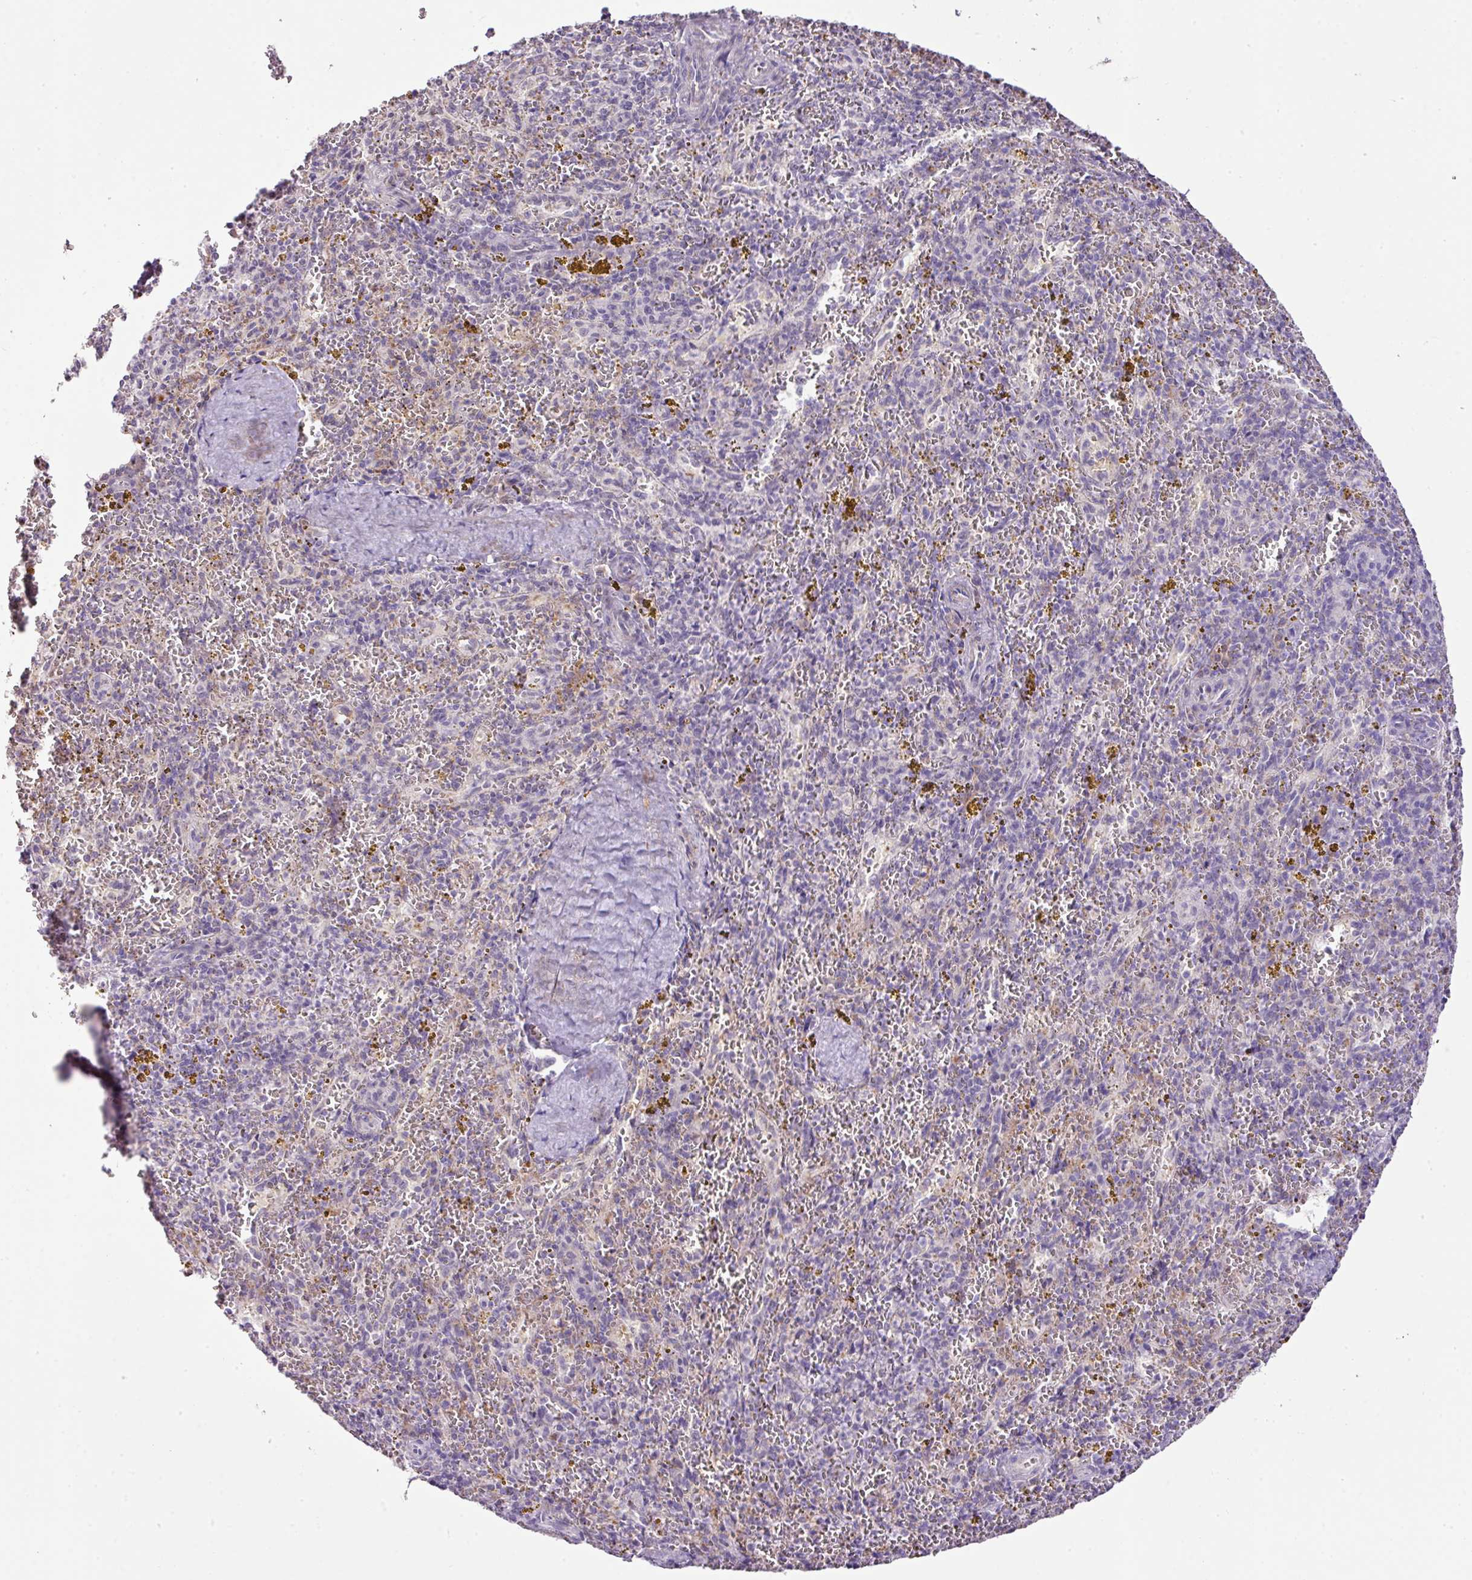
{"staining": {"intensity": "negative", "quantity": "none", "location": "none"}, "tissue": "spleen", "cell_type": "Cells in red pulp", "image_type": "normal", "snomed": [{"axis": "morphology", "description": "Normal tissue, NOS"}, {"axis": "topography", "description": "Spleen"}], "caption": "High power microscopy photomicrograph of an immunohistochemistry (IHC) micrograph of unremarkable spleen, revealing no significant expression in cells in red pulp.", "gene": "DIP2A", "patient": {"sex": "male", "age": 57}}